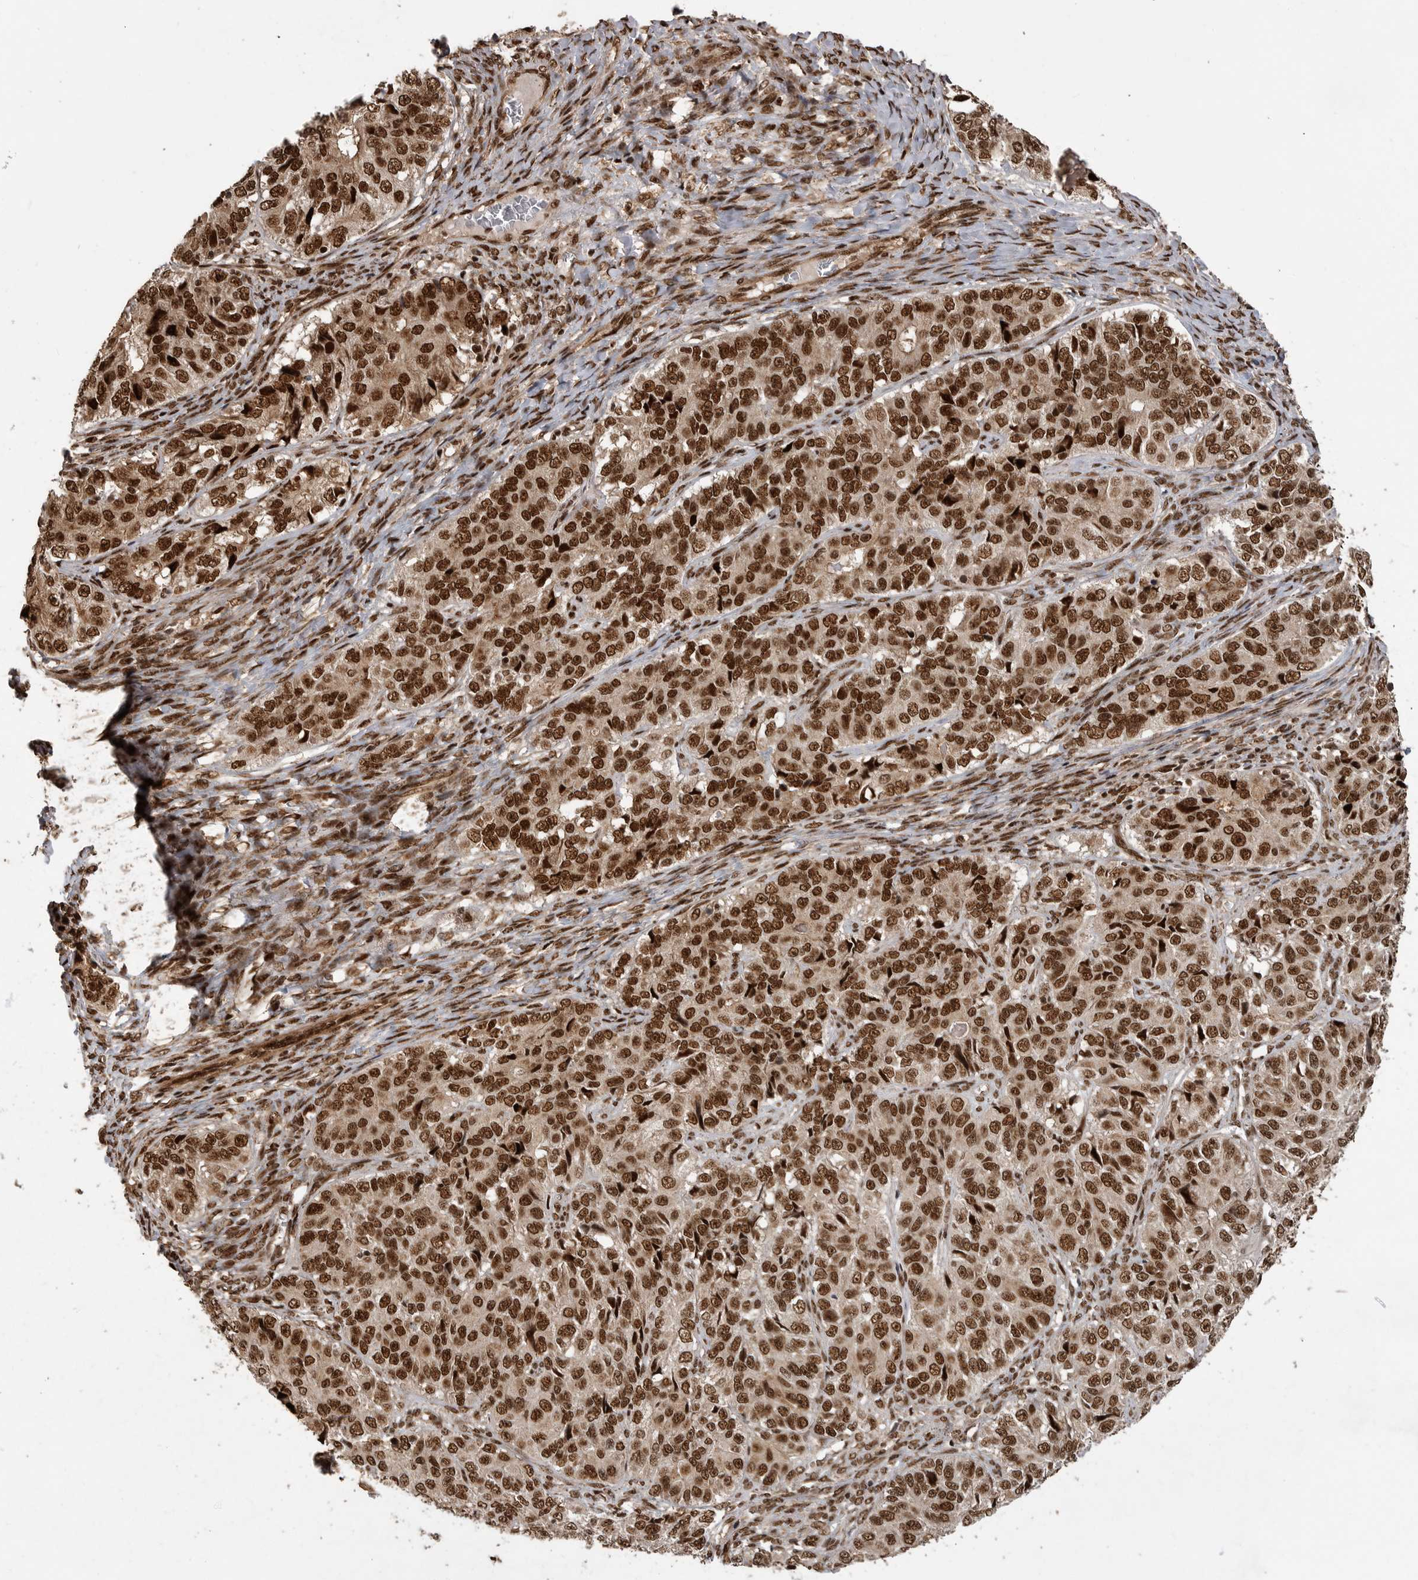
{"staining": {"intensity": "strong", "quantity": ">75%", "location": "nuclear"}, "tissue": "ovarian cancer", "cell_type": "Tumor cells", "image_type": "cancer", "snomed": [{"axis": "morphology", "description": "Carcinoma, endometroid"}, {"axis": "topography", "description": "Ovary"}], "caption": "DAB (3,3'-diaminobenzidine) immunohistochemical staining of human ovarian cancer (endometroid carcinoma) demonstrates strong nuclear protein staining in about >75% of tumor cells.", "gene": "PPP1R8", "patient": {"sex": "female", "age": 51}}